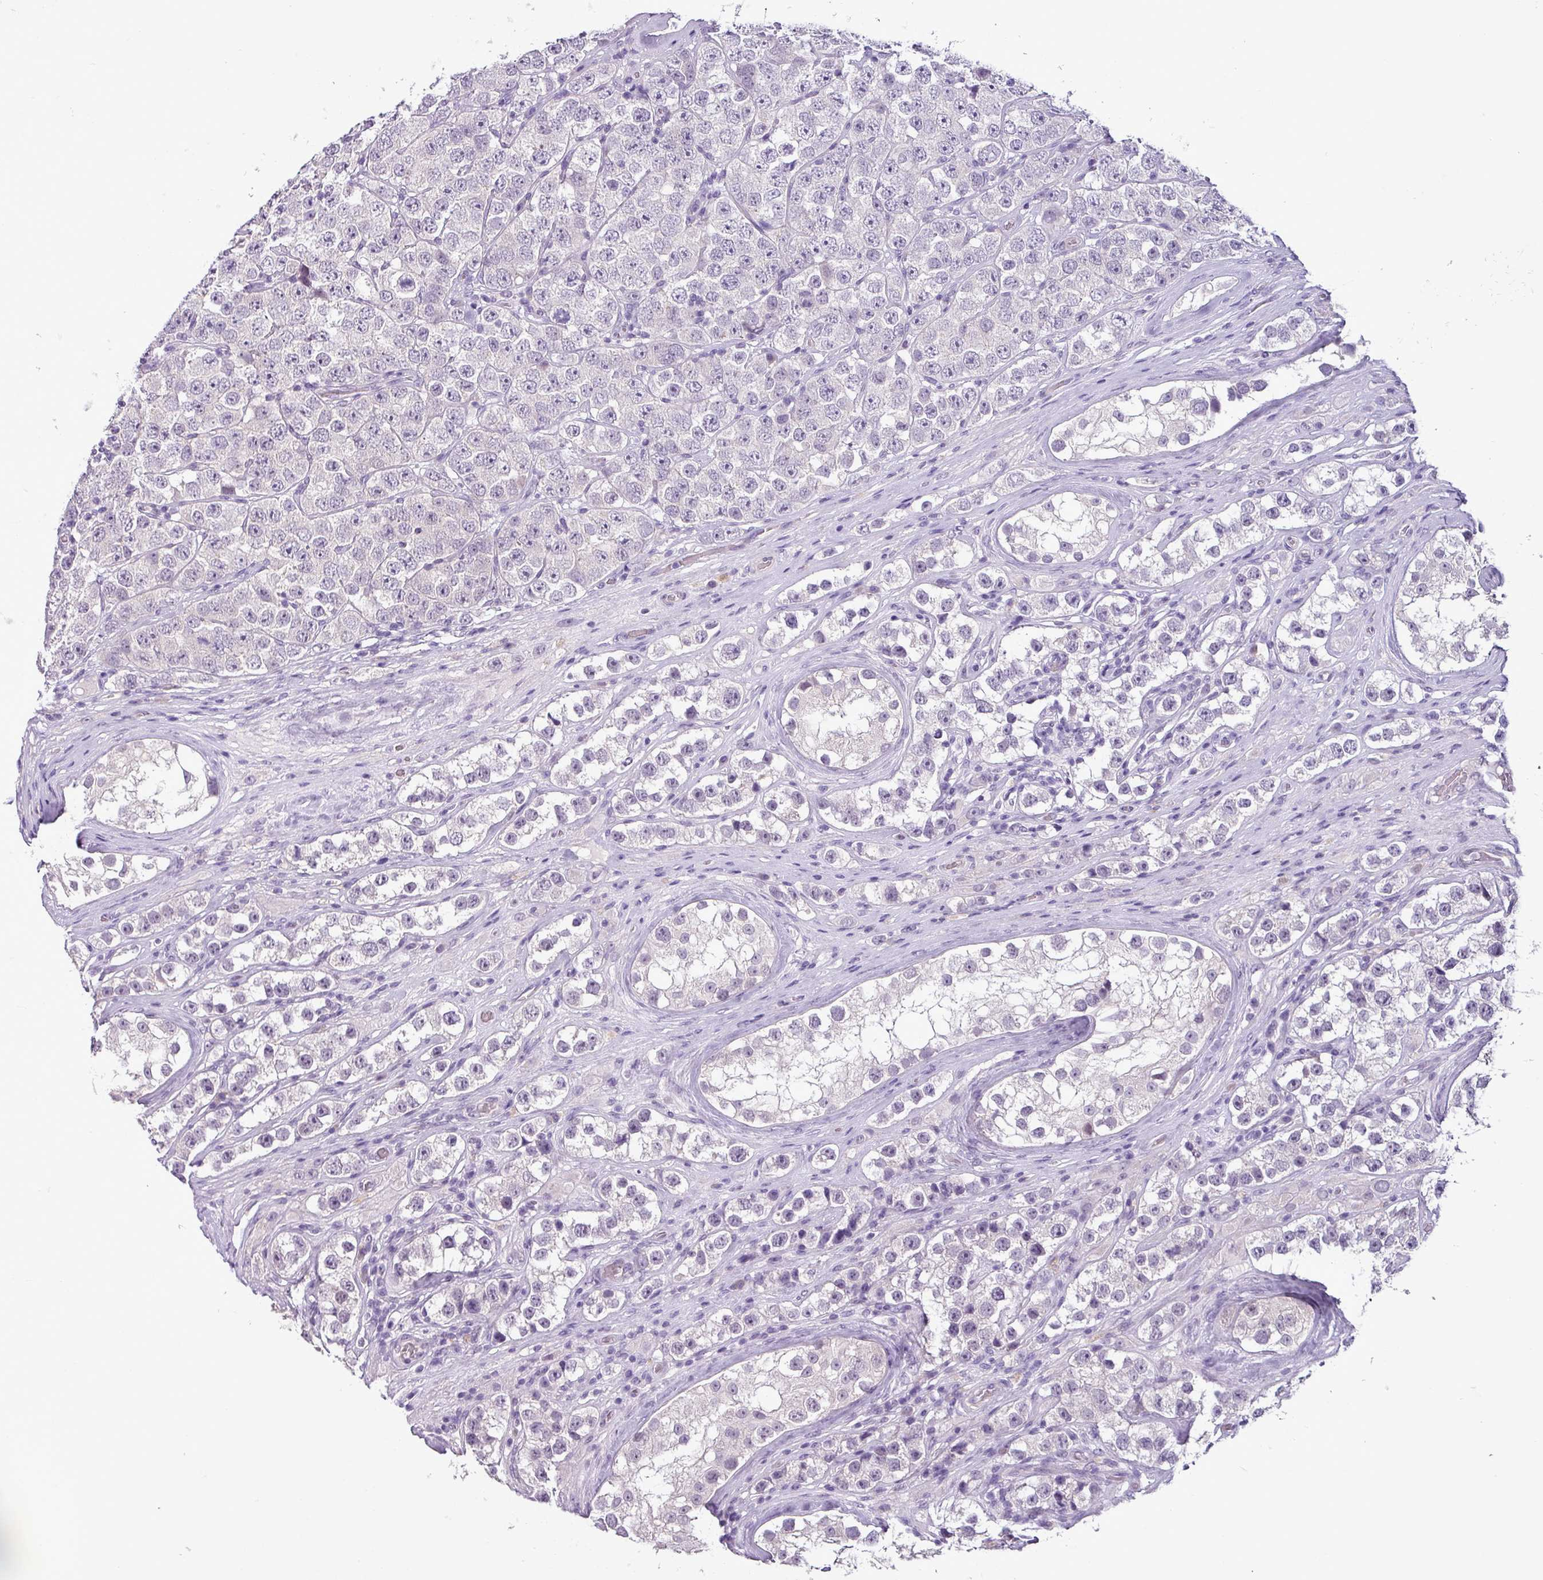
{"staining": {"intensity": "negative", "quantity": "none", "location": "none"}, "tissue": "testis cancer", "cell_type": "Tumor cells", "image_type": "cancer", "snomed": [{"axis": "morphology", "description": "Seminoma, NOS"}, {"axis": "topography", "description": "Testis"}], "caption": "IHC of human testis seminoma demonstrates no staining in tumor cells.", "gene": "C9orf24", "patient": {"sex": "male", "age": 28}}